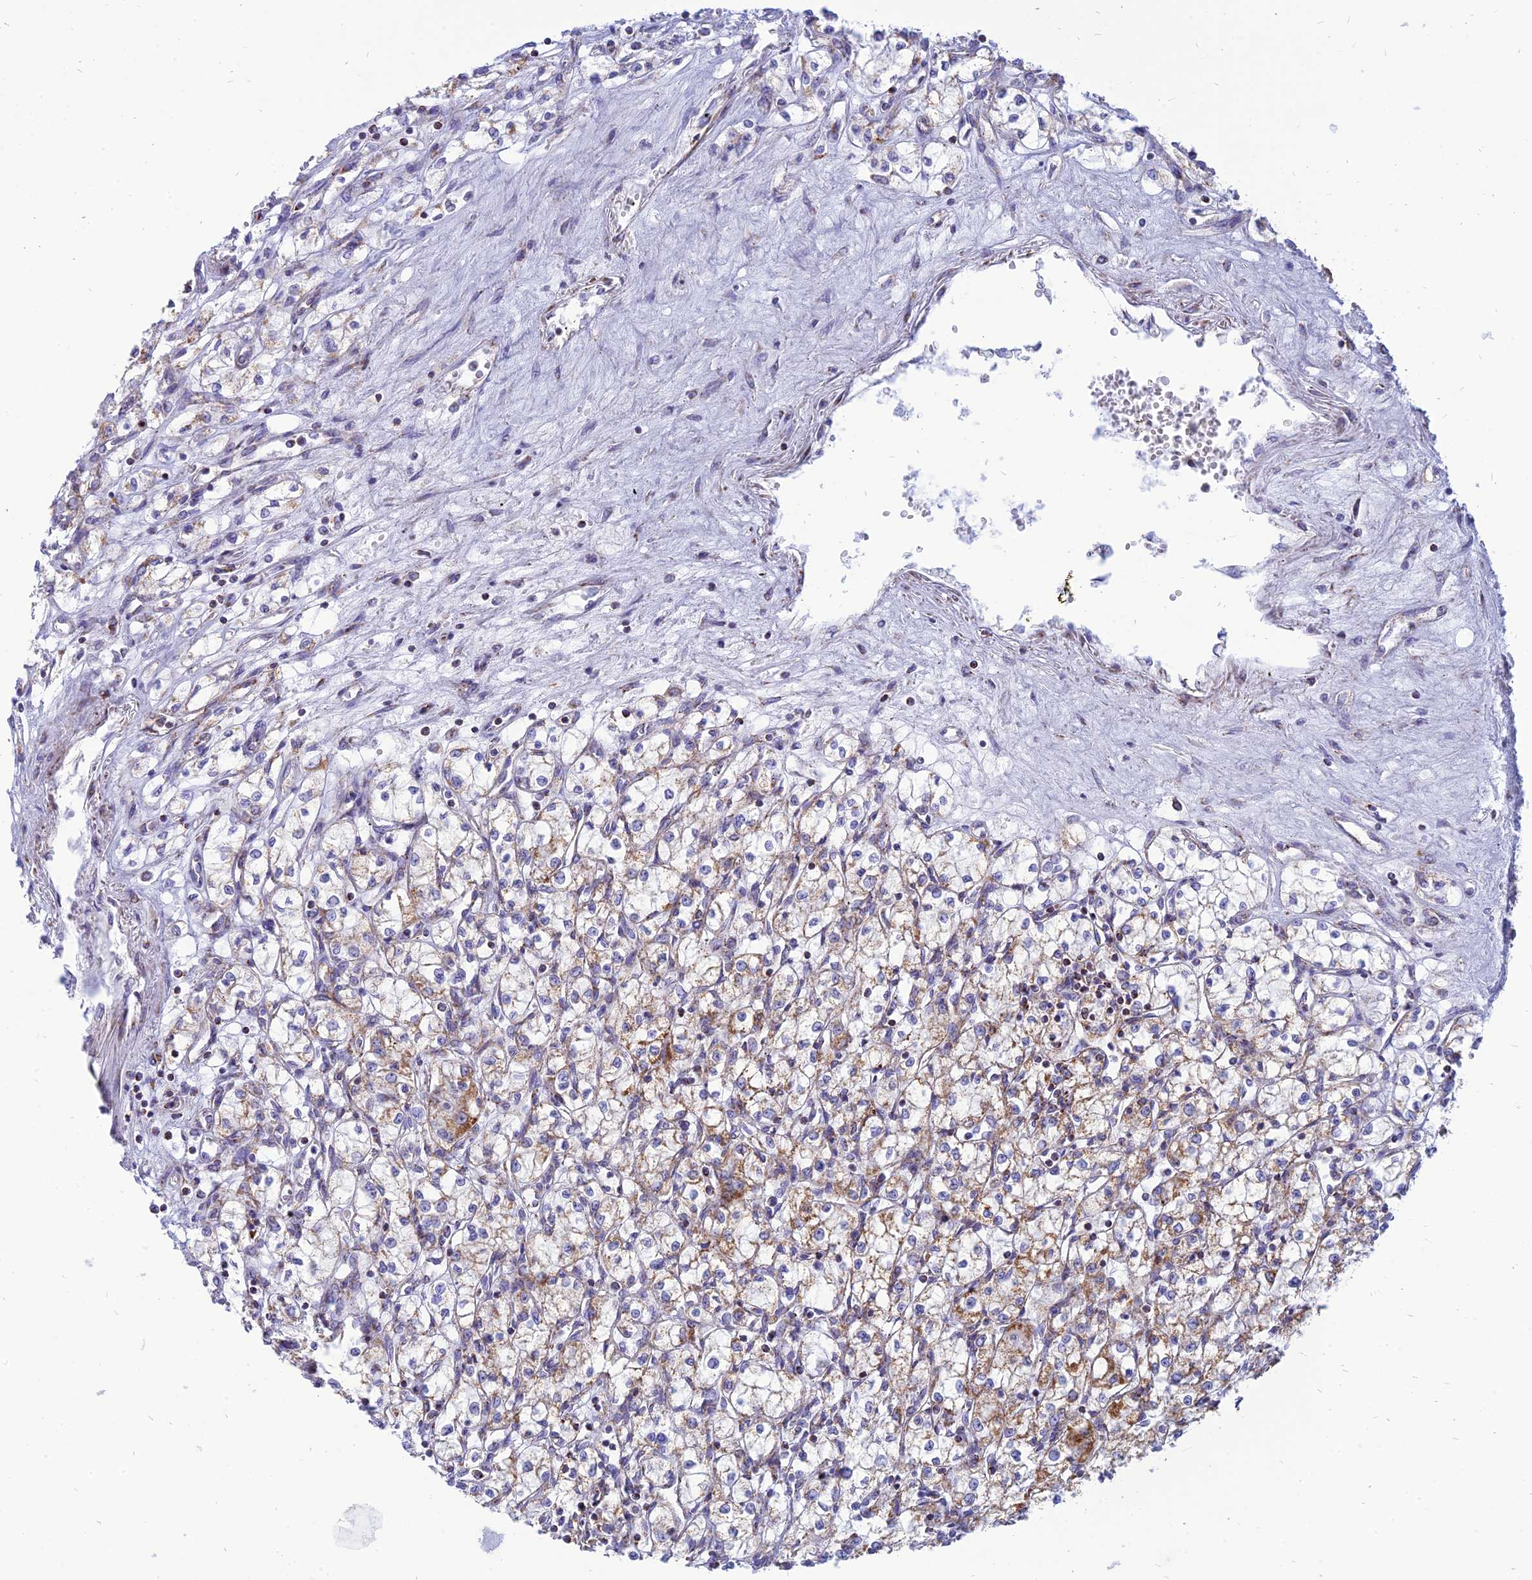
{"staining": {"intensity": "moderate", "quantity": "25%-75%", "location": "cytoplasmic/membranous"}, "tissue": "renal cancer", "cell_type": "Tumor cells", "image_type": "cancer", "snomed": [{"axis": "morphology", "description": "Adenocarcinoma, NOS"}, {"axis": "topography", "description": "Kidney"}], "caption": "Immunohistochemistry (DAB (3,3'-diaminobenzidine)) staining of renal cancer demonstrates moderate cytoplasmic/membranous protein expression in approximately 25%-75% of tumor cells. (brown staining indicates protein expression, while blue staining denotes nuclei).", "gene": "PACC1", "patient": {"sex": "male", "age": 59}}